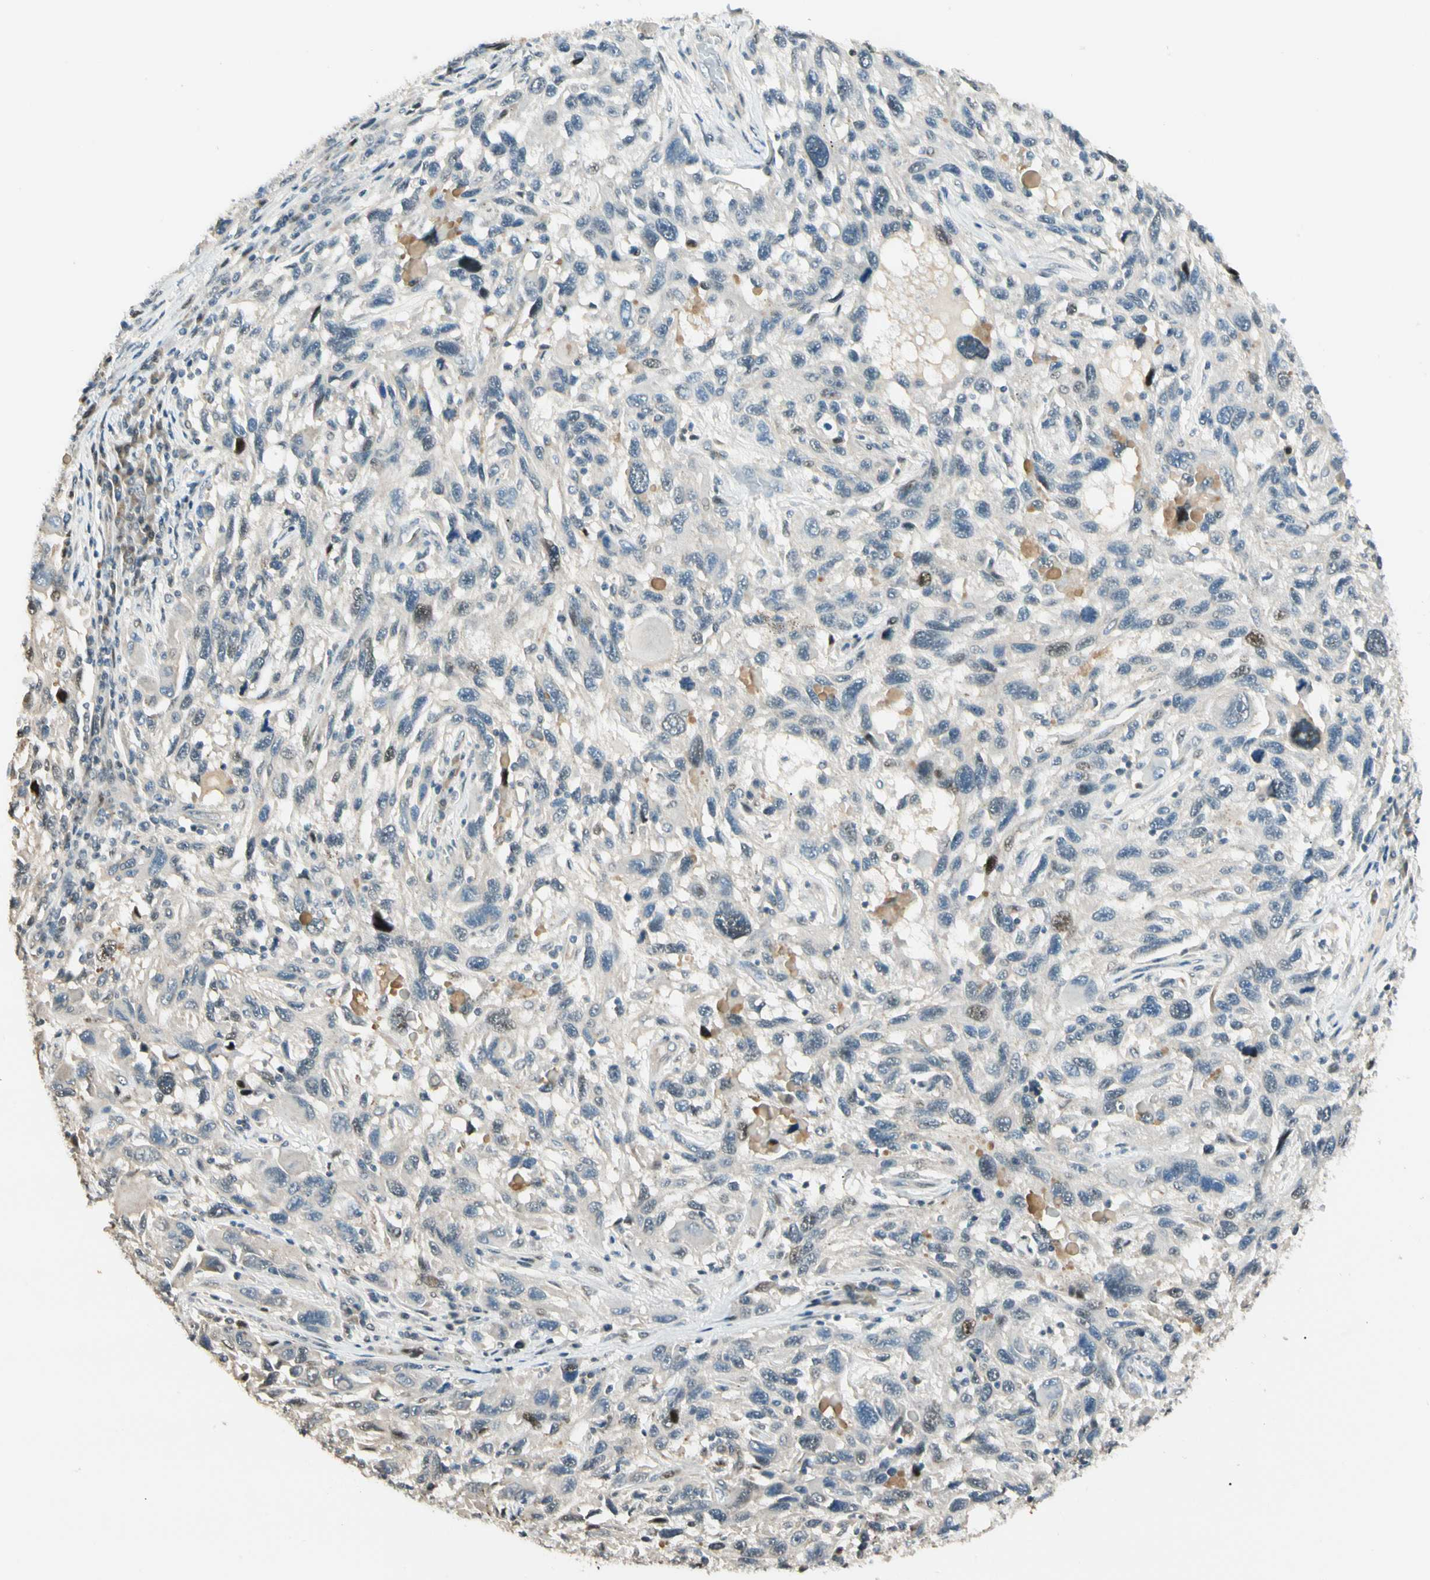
{"staining": {"intensity": "negative", "quantity": "none", "location": "none"}, "tissue": "melanoma", "cell_type": "Tumor cells", "image_type": "cancer", "snomed": [{"axis": "morphology", "description": "Malignant melanoma, NOS"}, {"axis": "topography", "description": "Skin"}], "caption": "Melanoma was stained to show a protein in brown. There is no significant staining in tumor cells.", "gene": "P3H2", "patient": {"sex": "male", "age": 53}}